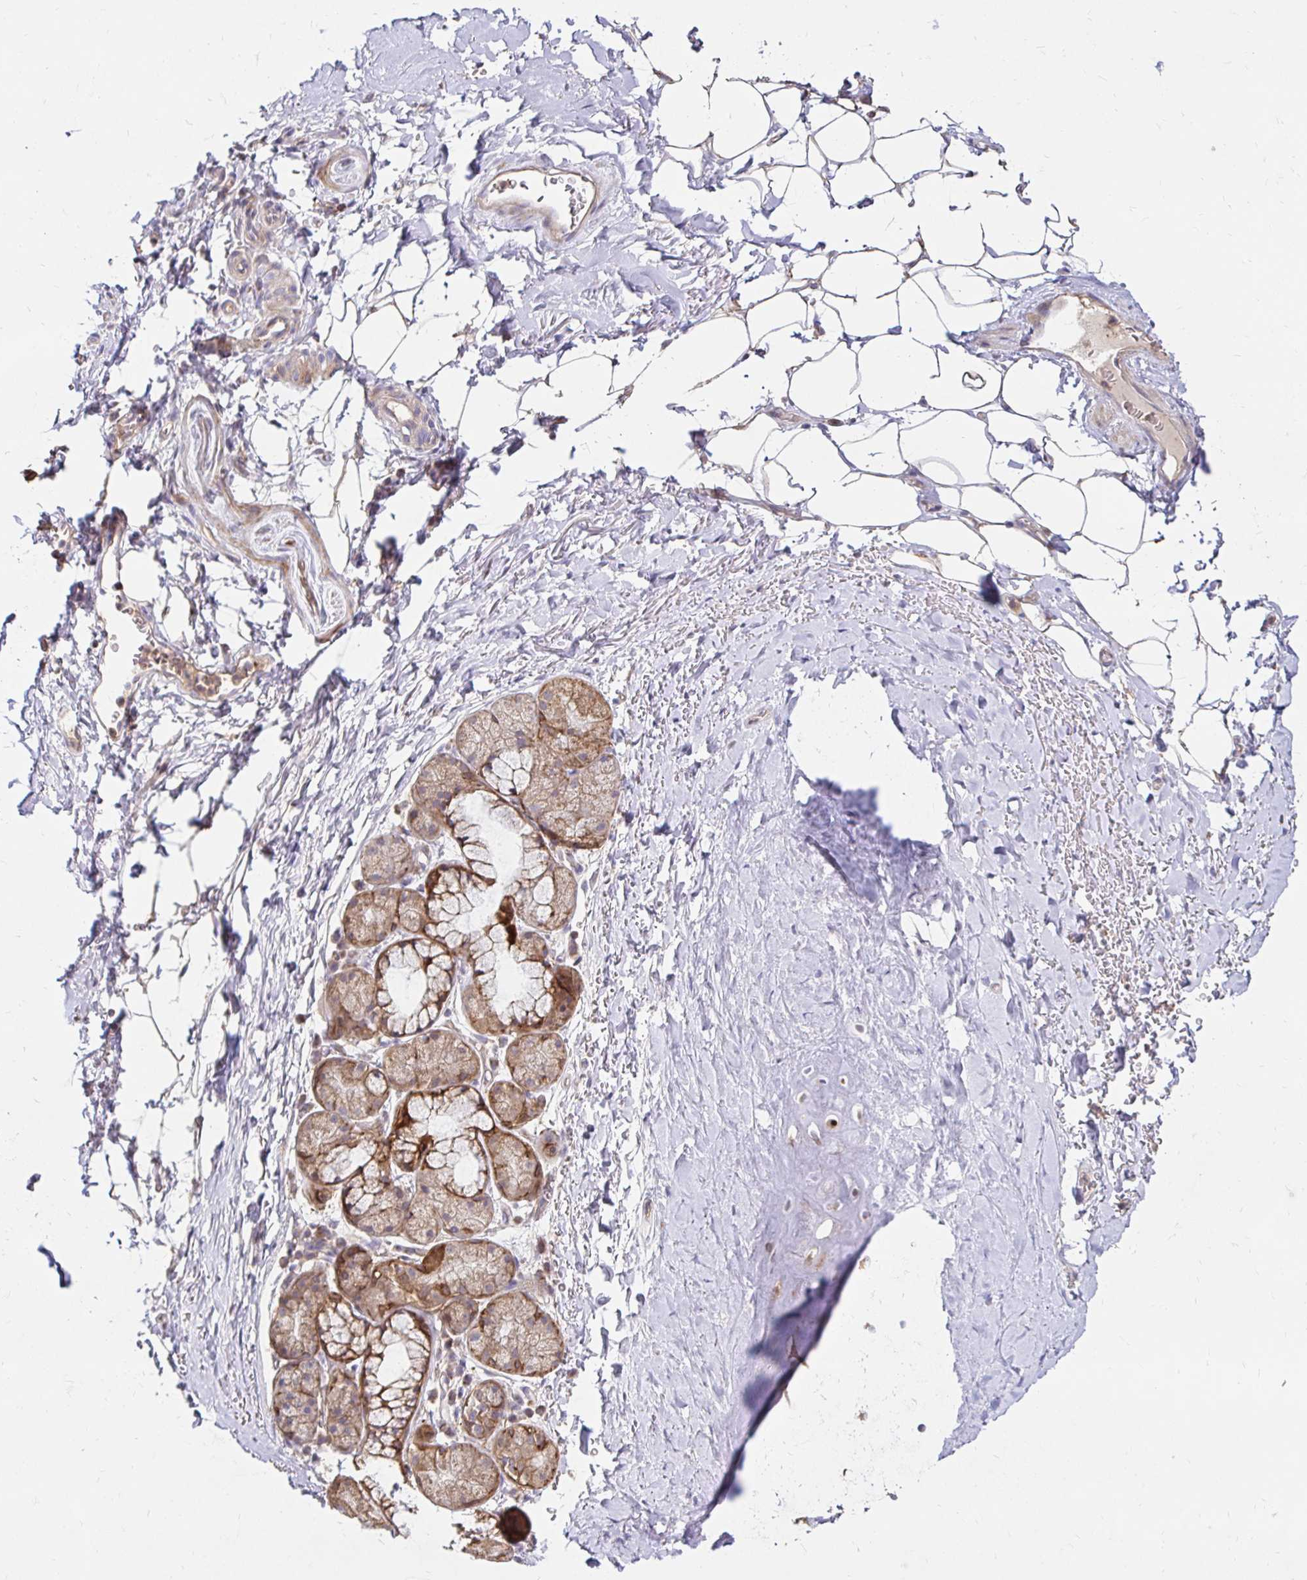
{"staining": {"intensity": "negative", "quantity": "none", "location": "none"}, "tissue": "adipose tissue", "cell_type": "Adipocytes", "image_type": "normal", "snomed": [{"axis": "morphology", "description": "Normal tissue, NOS"}, {"axis": "topography", "description": "Lymph node"}, {"axis": "topography", "description": "Cartilage tissue"}, {"axis": "topography", "description": "Bronchus"}], "caption": "High magnification brightfield microscopy of benign adipose tissue stained with DAB (3,3'-diaminobenzidine) (brown) and counterstained with hematoxylin (blue): adipocytes show no significant expression. (DAB IHC visualized using brightfield microscopy, high magnification).", "gene": "ITGA2", "patient": {"sex": "female", "age": 70}}